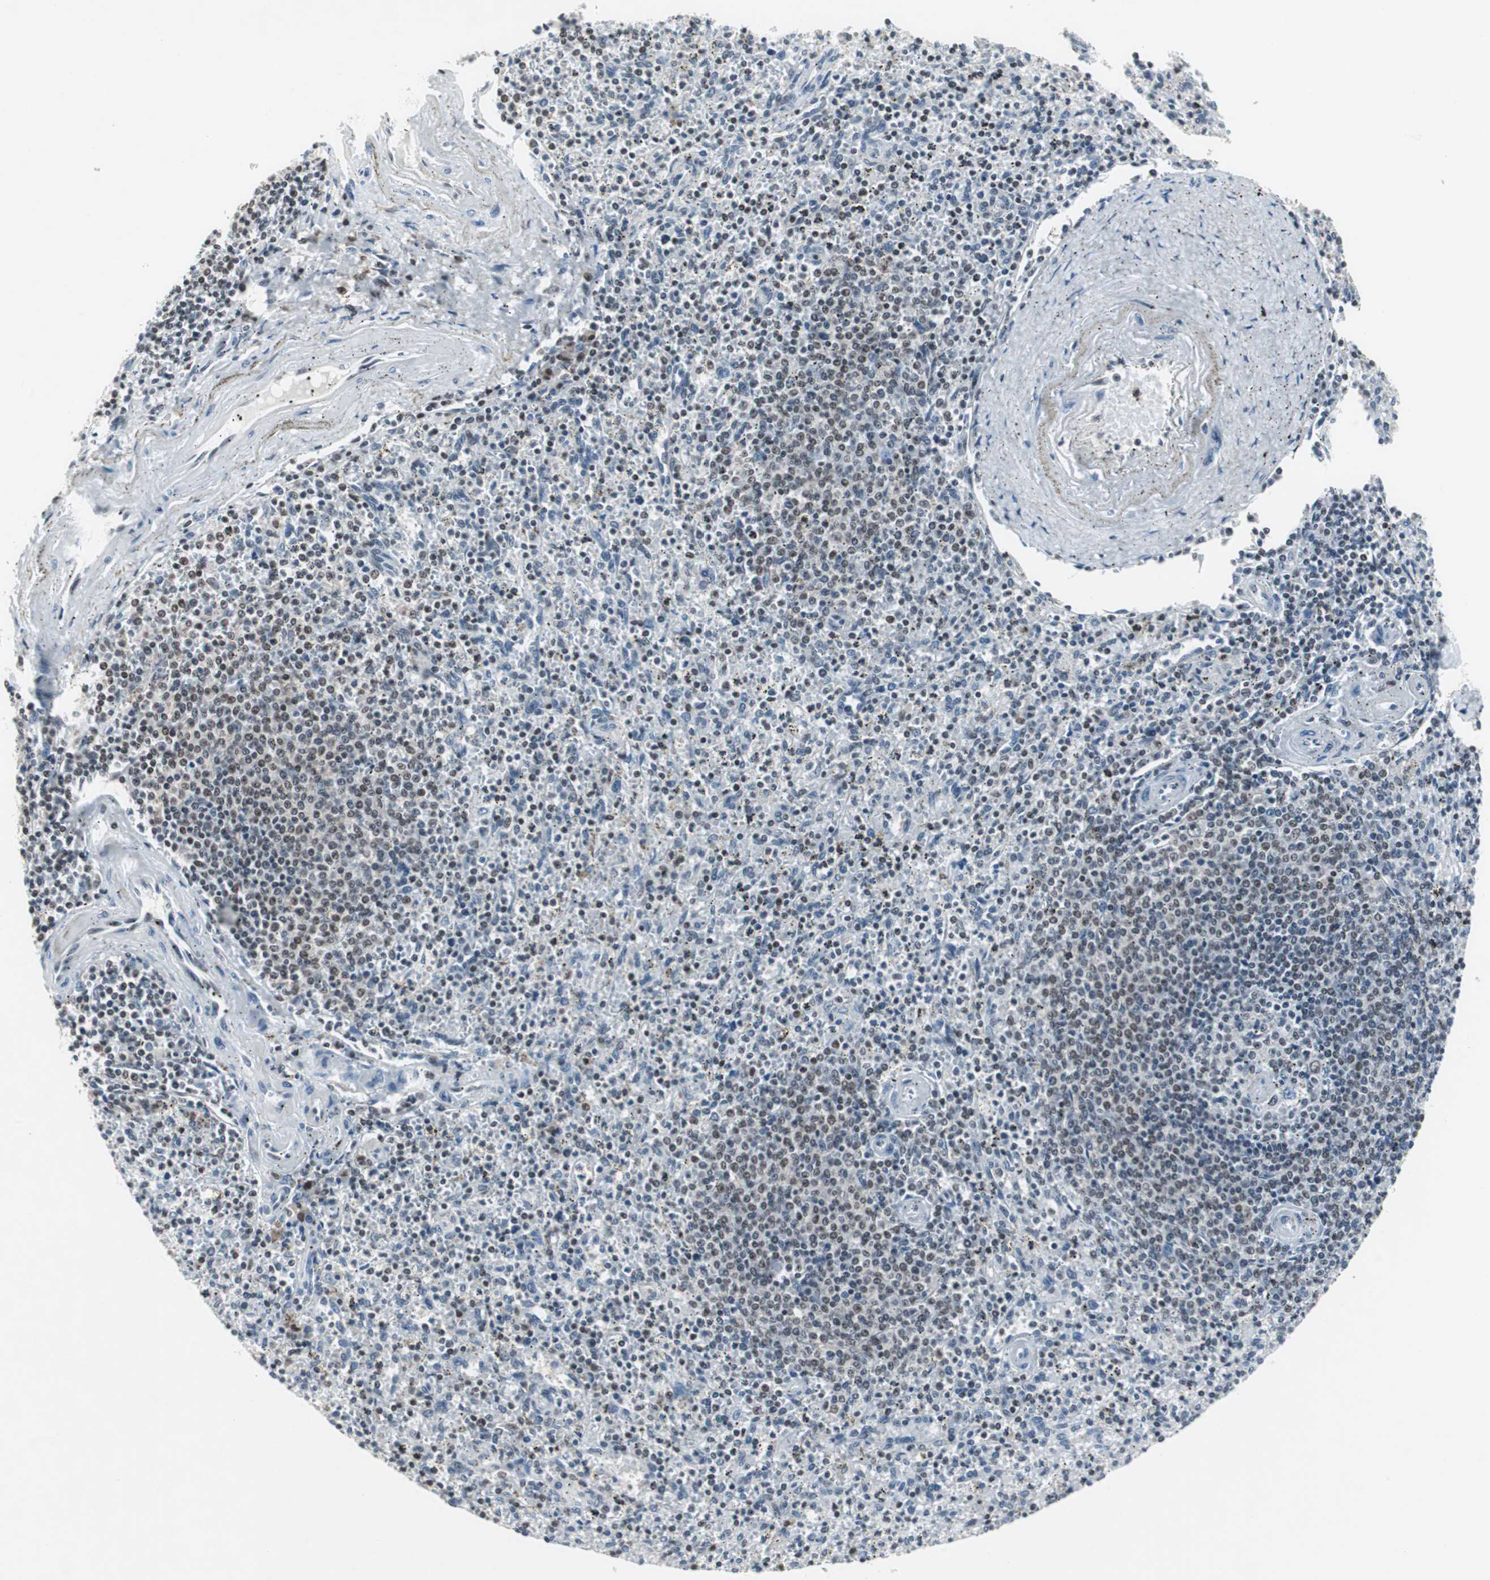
{"staining": {"intensity": "moderate", "quantity": "25%-75%", "location": "nuclear"}, "tissue": "spleen", "cell_type": "Cells in red pulp", "image_type": "normal", "snomed": [{"axis": "morphology", "description": "Normal tissue, NOS"}, {"axis": "topography", "description": "Spleen"}], "caption": "Immunohistochemistry (IHC) (DAB) staining of unremarkable spleen shows moderate nuclear protein expression in approximately 25%-75% of cells in red pulp. The staining was performed using DAB, with brown indicating positive protein expression. Nuclei are stained blue with hematoxylin.", "gene": "RAD9A", "patient": {"sex": "male", "age": 72}}